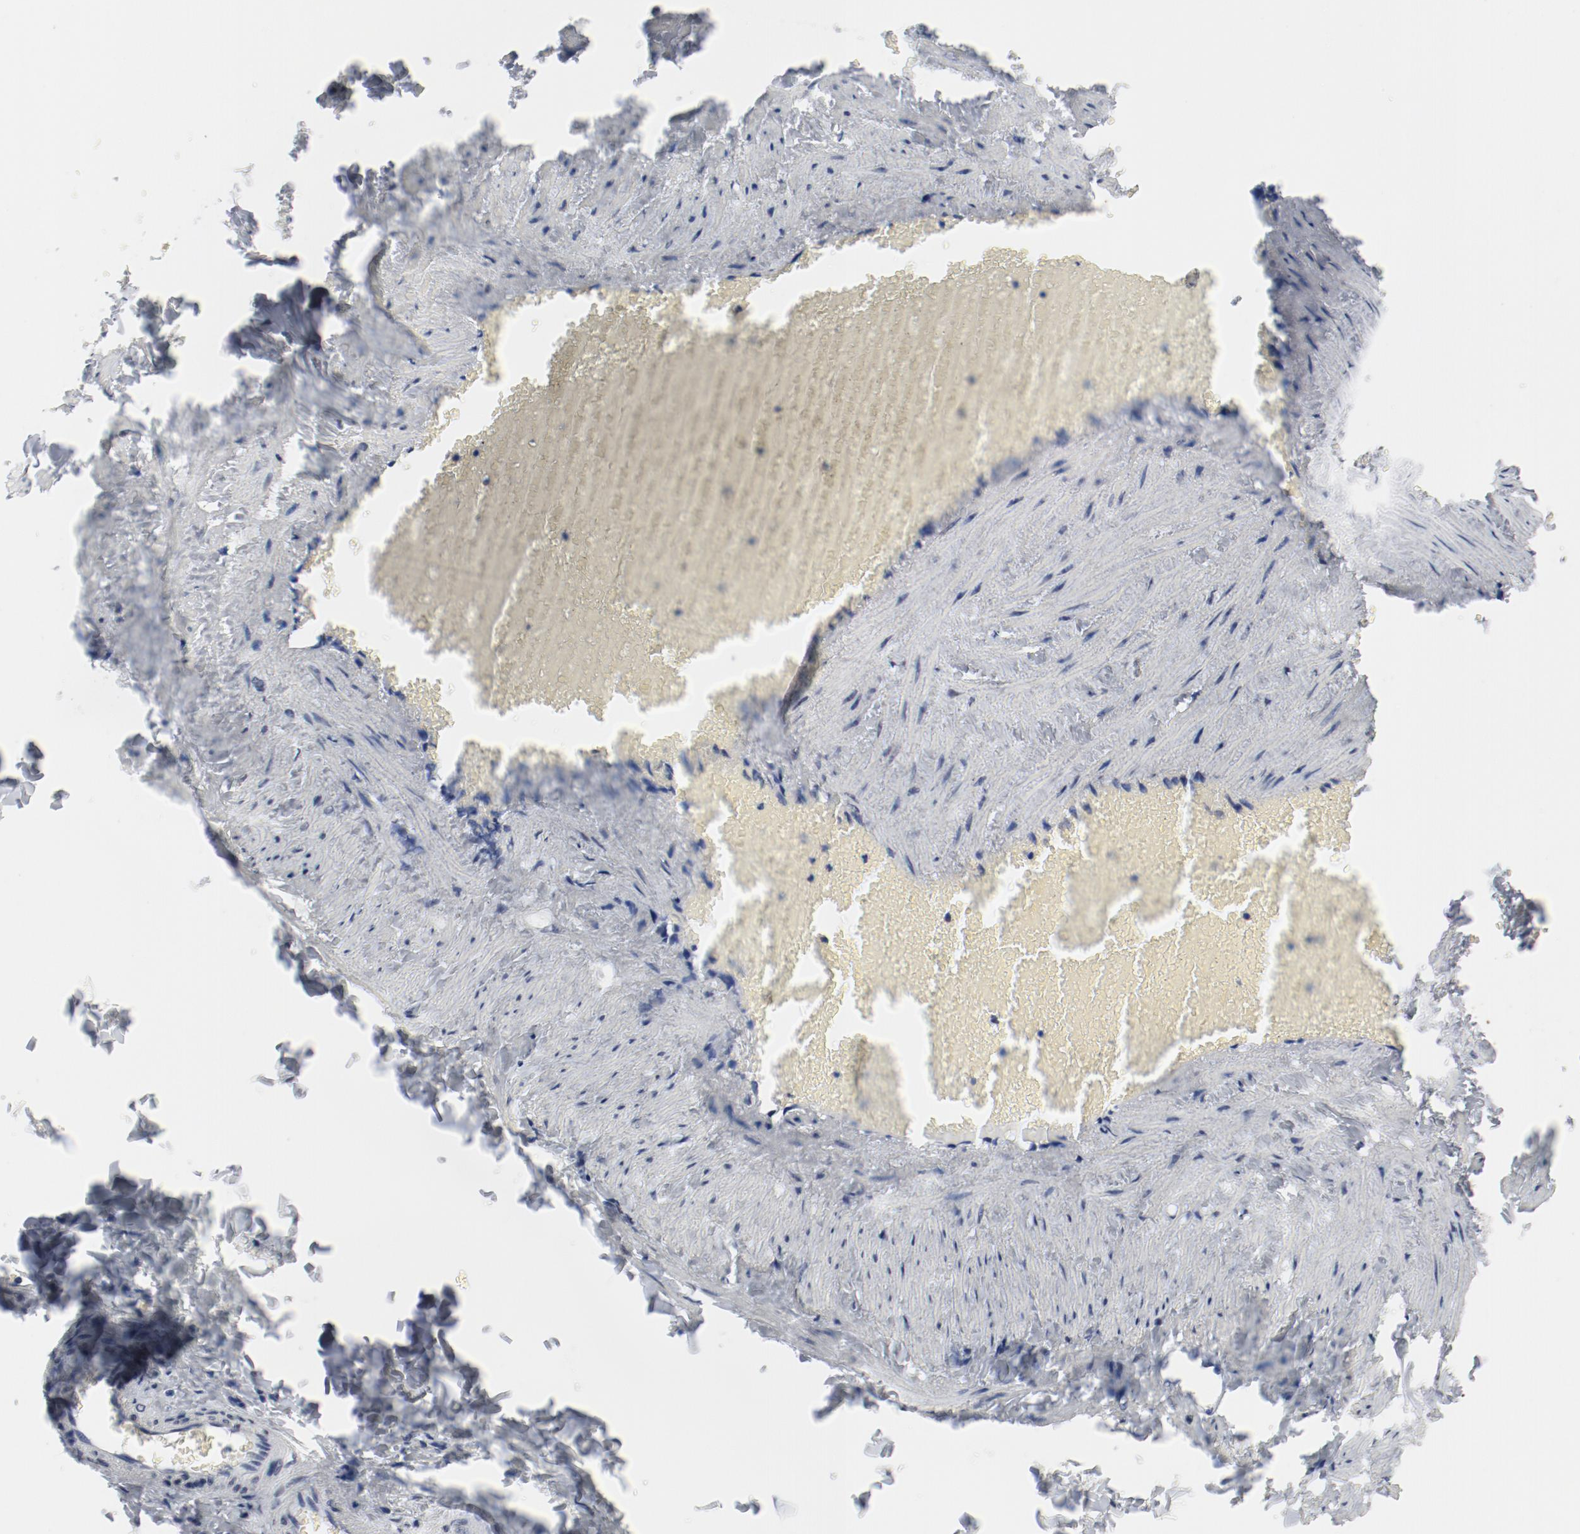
{"staining": {"intensity": "moderate", "quantity": ">75%", "location": "nuclear"}, "tissue": "adipose tissue", "cell_type": "Adipocytes", "image_type": "normal", "snomed": [{"axis": "morphology", "description": "Normal tissue, NOS"}, {"axis": "topography", "description": "Vascular tissue"}], "caption": "Adipocytes display medium levels of moderate nuclear positivity in approximately >75% of cells in benign adipose tissue. (DAB (3,3'-diaminobenzidine) IHC, brown staining for protein, blue staining for nuclei).", "gene": "ARNT", "patient": {"sex": "male", "age": 41}}